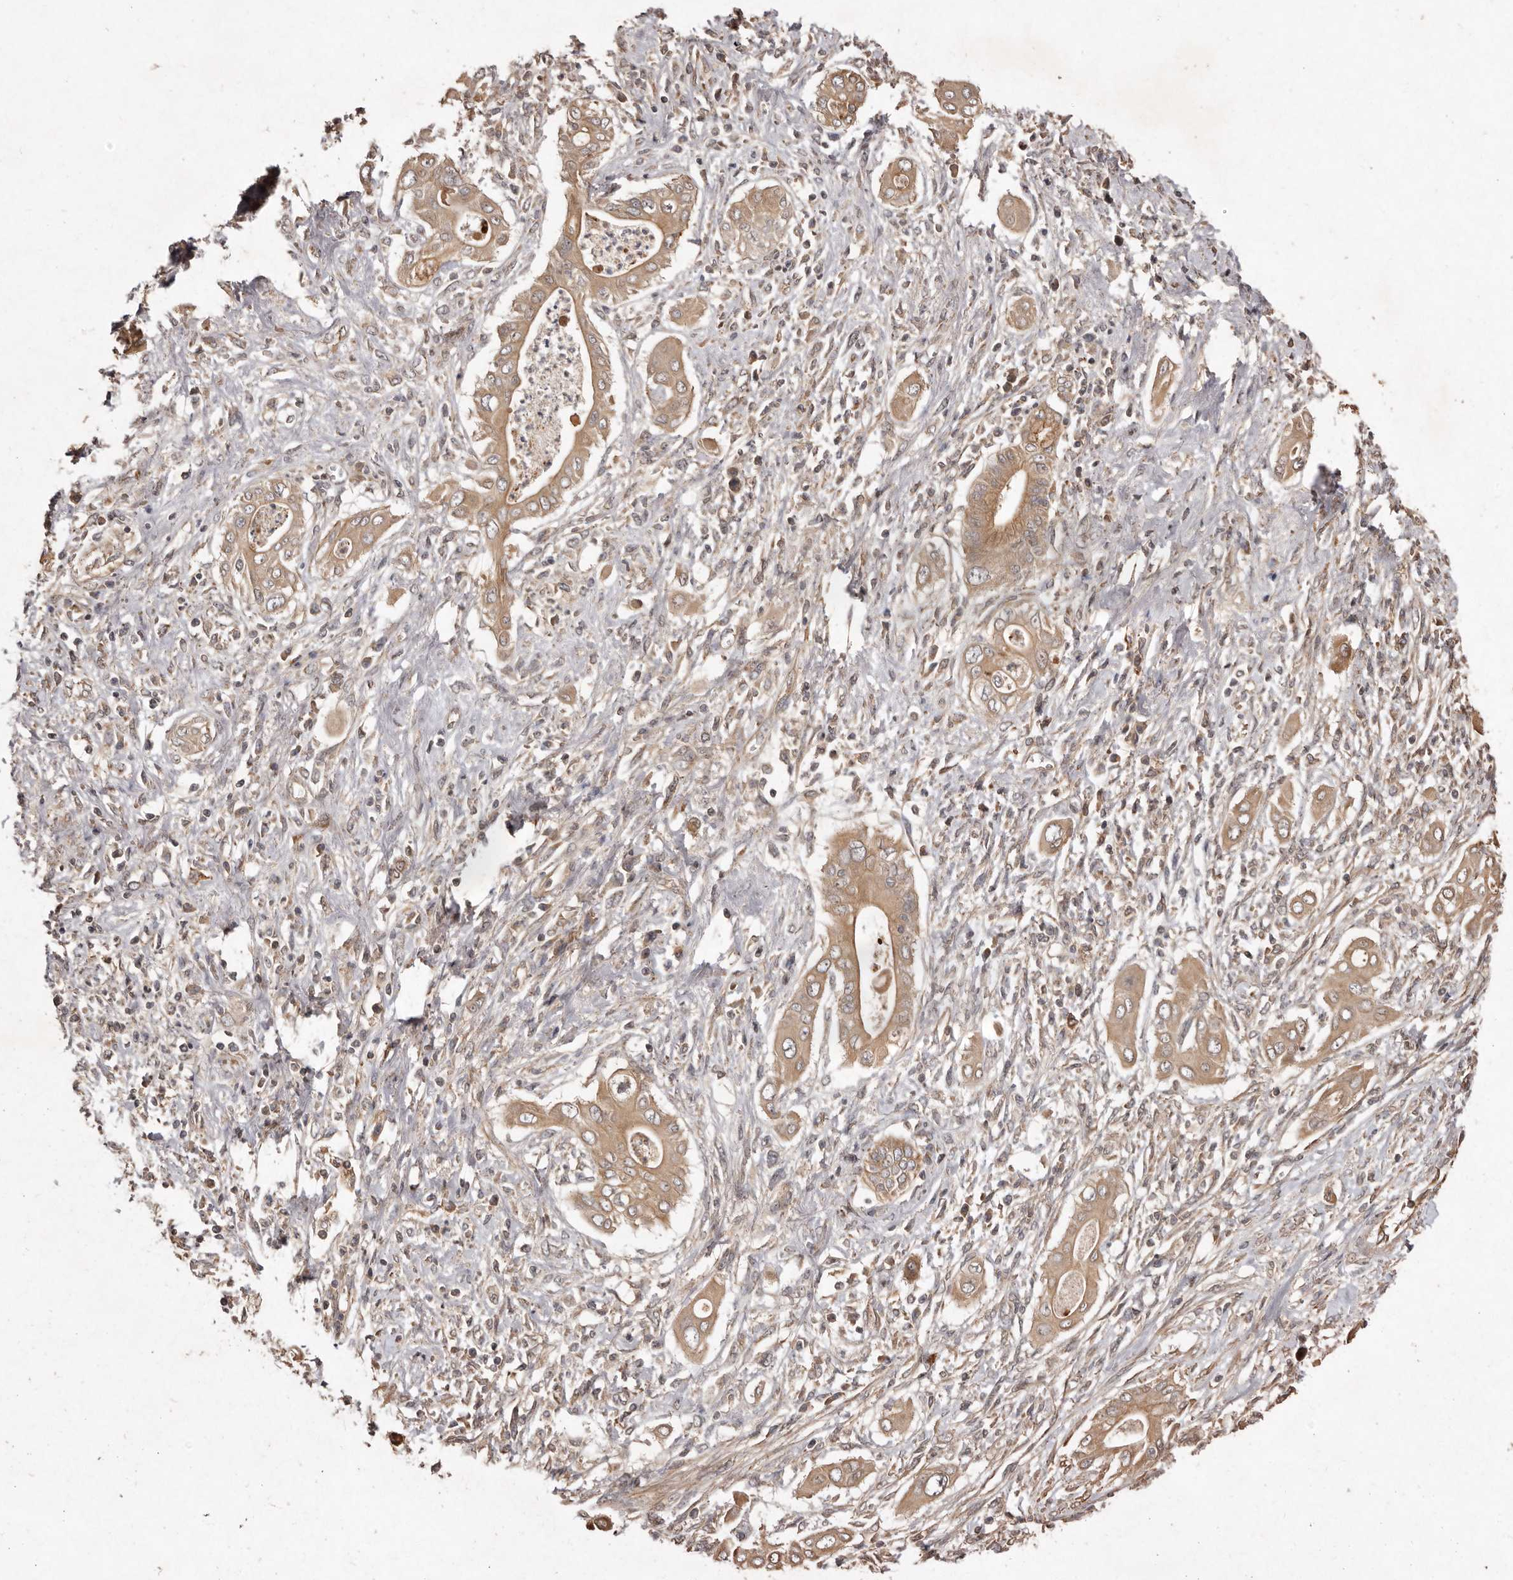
{"staining": {"intensity": "moderate", "quantity": ">75%", "location": "cytoplasmic/membranous"}, "tissue": "pancreatic cancer", "cell_type": "Tumor cells", "image_type": "cancer", "snomed": [{"axis": "morphology", "description": "Adenocarcinoma, NOS"}, {"axis": "topography", "description": "Pancreas"}], "caption": "Adenocarcinoma (pancreatic) tissue displays moderate cytoplasmic/membranous staining in approximately >75% of tumor cells, visualized by immunohistochemistry.", "gene": "SEMA3A", "patient": {"sex": "male", "age": 58}}